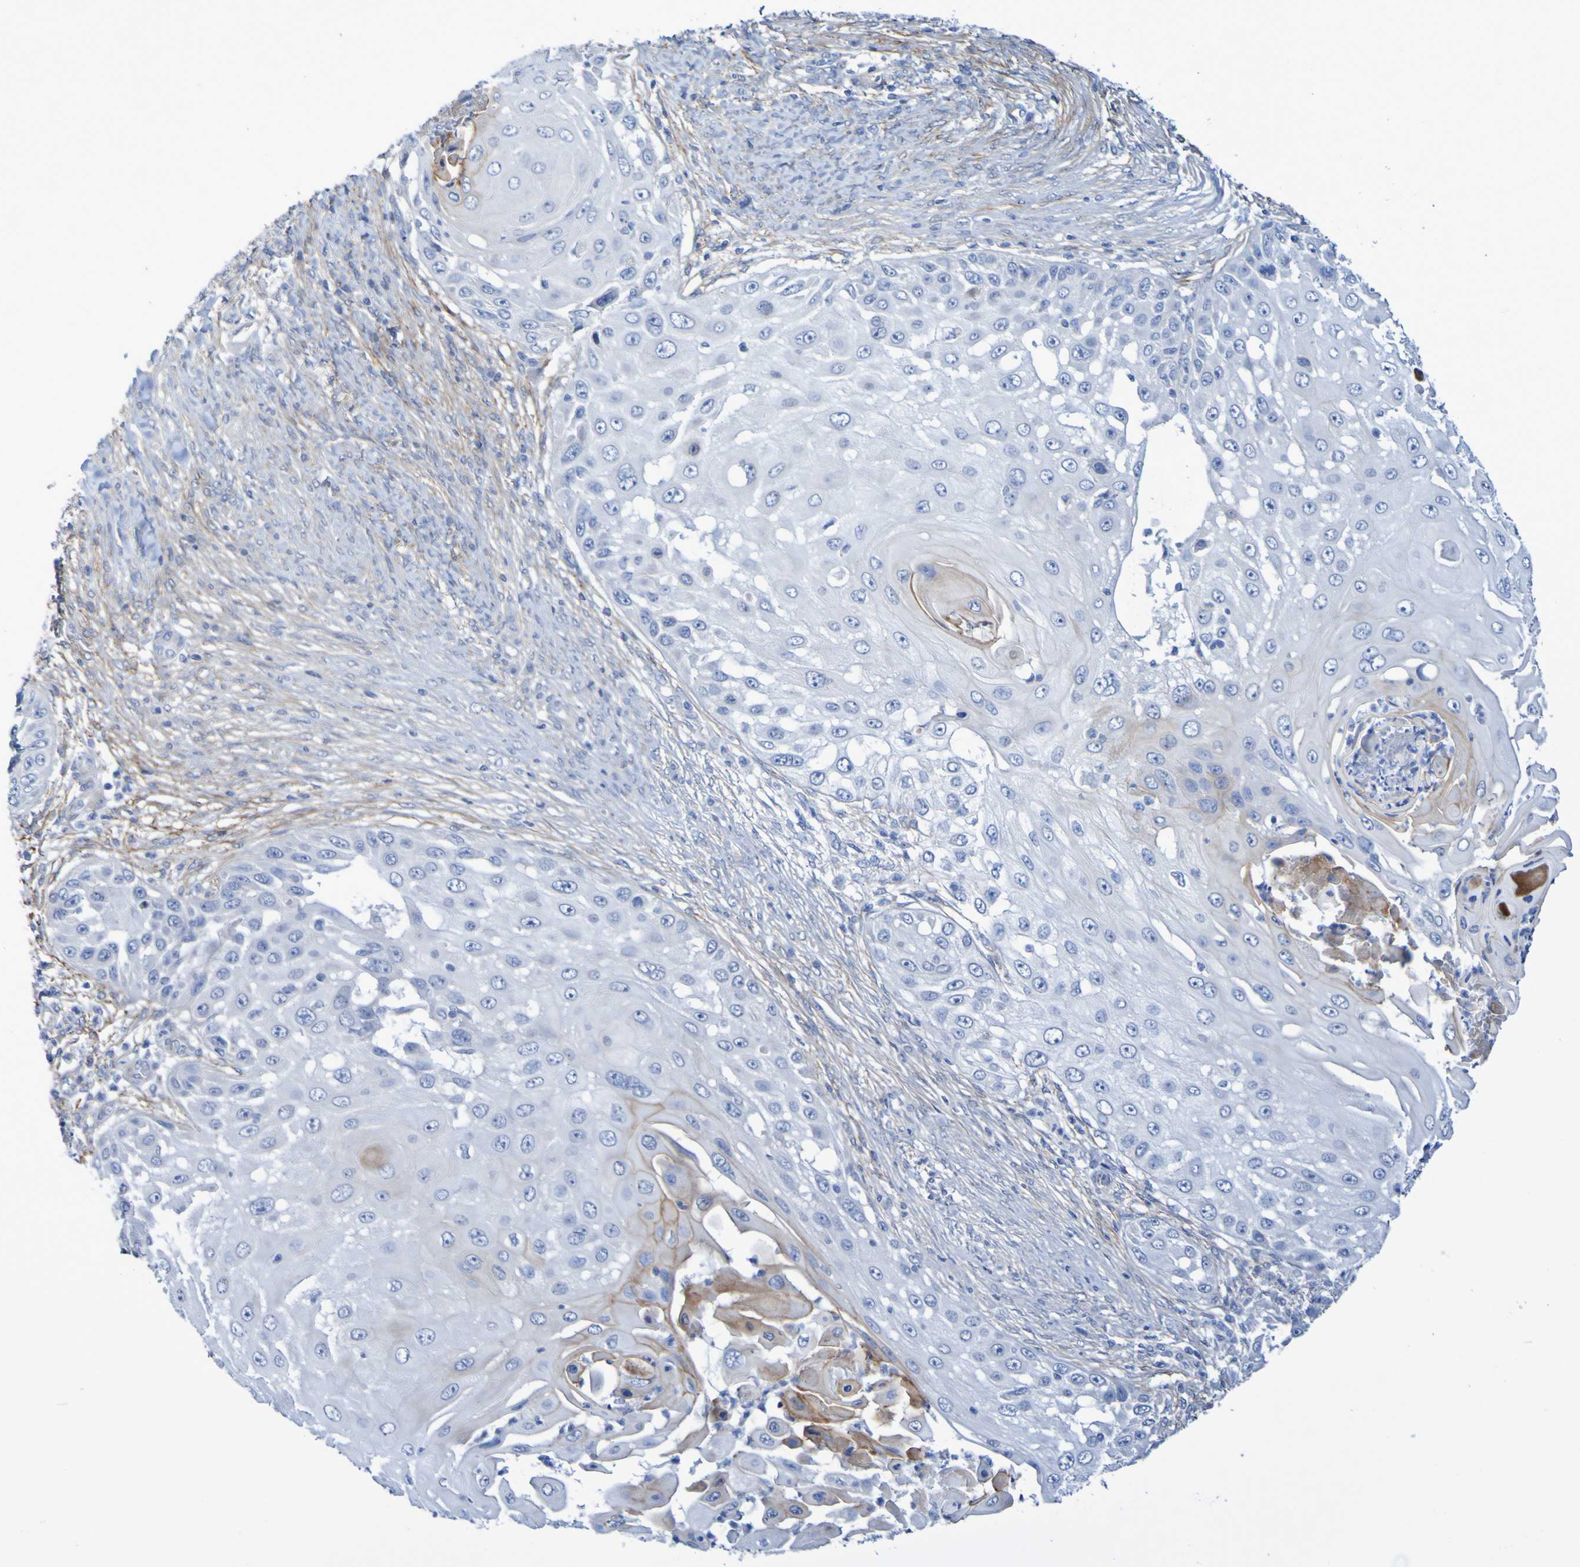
{"staining": {"intensity": "negative", "quantity": "none", "location": "none"}, "tissue": "skin cancer", "cell_type": "Tumor cells", "image_type": "cancer", "snomed": [{"axis": "morphology", "description": "Squamous cell carcinoma, NOS"}, {"axis": "topography", "description": "Skin"}], "caption": "Tumor cells show no significant protein positivity in skin cancer (squamous cell carcinoma).", "gene": "LPP", "patient": {"sex": "female", "age": 44}}